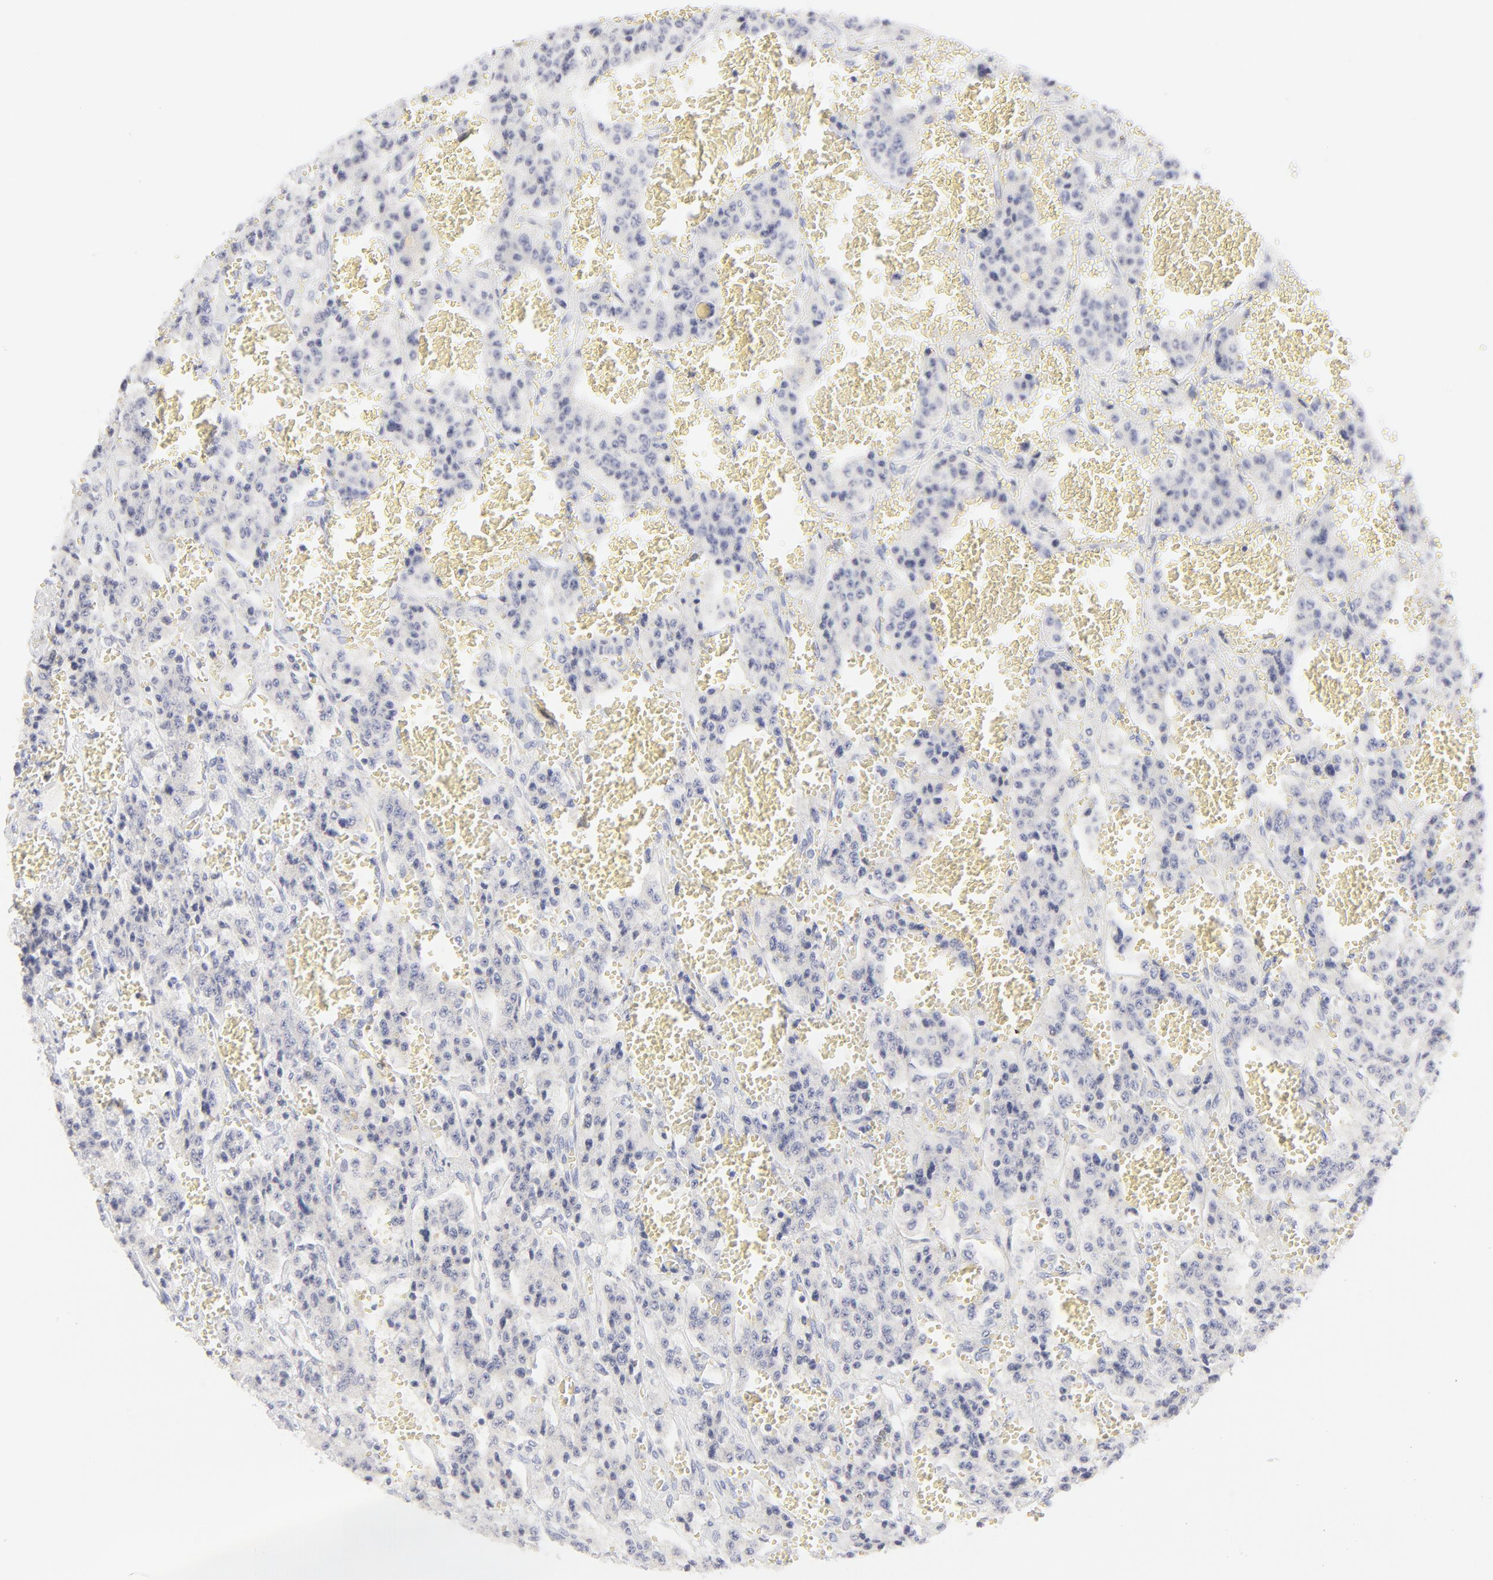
{"staining": {"intensity": "negative", "quantity": "none", "location": "none"}, "tissue": "carcinoid", "cell_type": "Tumor cells", "image_type": "cancer", "snomed": [{"axis": "morphology", "description": "Carcinoid, malignant, NOS"}, {"axis": "topography", "description": "Small intestine"}], "caption": "A high-resolution histopathology image shows immunohistochemistry staining of carcinoid (malignant), which exhibits no significant expression in tumor cells. (Stains: DAB (3,3'-diaminobenzidine) immunohistochemistry with hematoxylin counter stain, Microscopy: brightfield microscopy at high magnification).", "gene": "ELF3", "patient": {"sex": "male", "age": 52}}